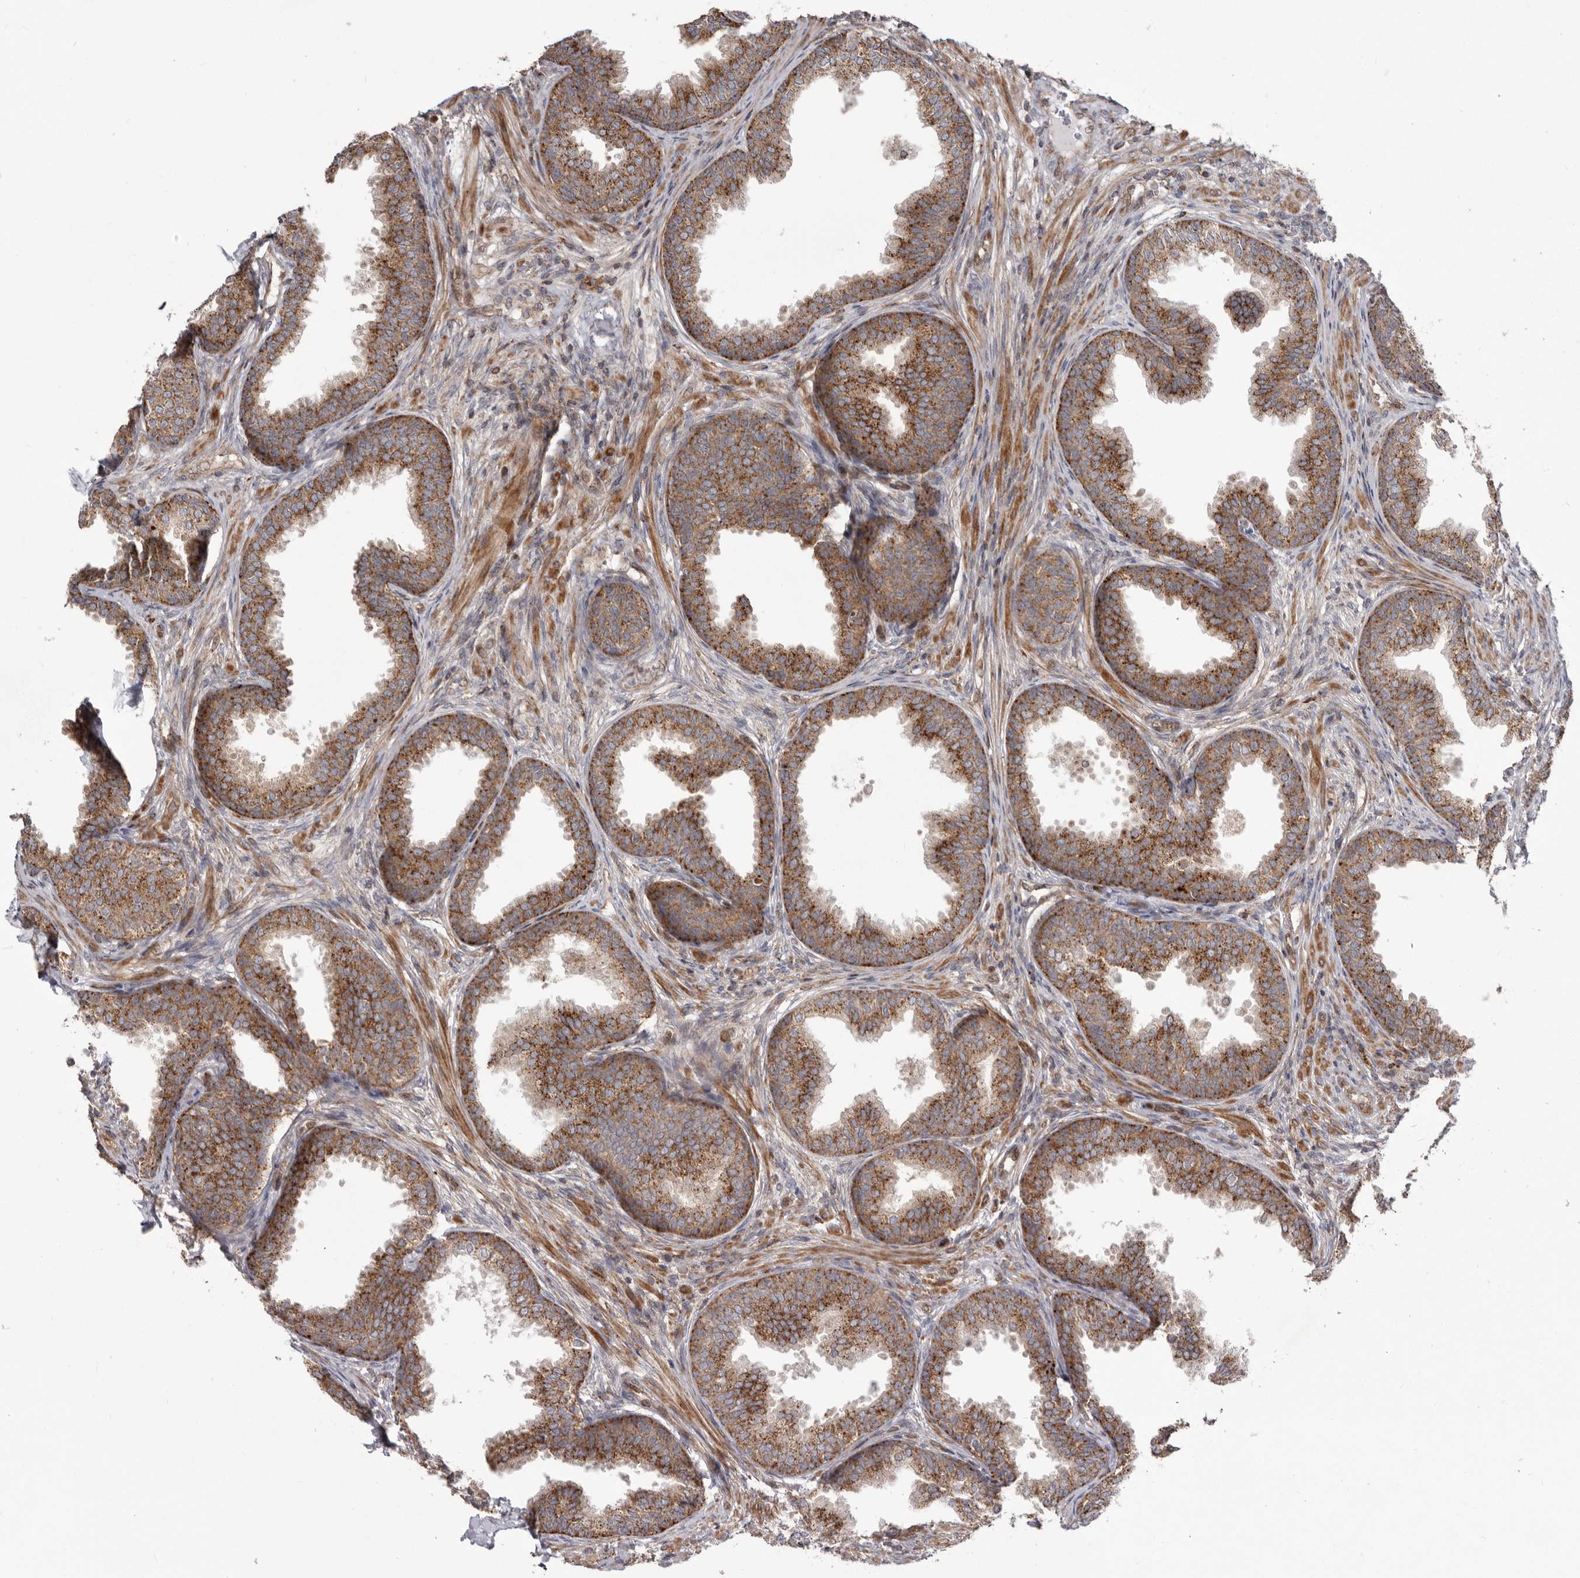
{"staining": {"intensity": "moderate", "quantity": ">75%", "location": "cytoplasmic/membranous"}, "tissue": "prostate", "cell_type": "Glandular cells", "image_type": "normal", "snomed": [{"axis": "morphology", "description": "Normal tissue, NOS"}, {"axis": "topography", "description": "Prostate"}], "caption": "This image displays immunohistochemistry staining of unremarkable human prostate, with medium moderate cytoplasmic/membranous expression in about >75% of glandular cells.", "gene": "NUP43", "patient": {"sex": "male", "age": 76}}